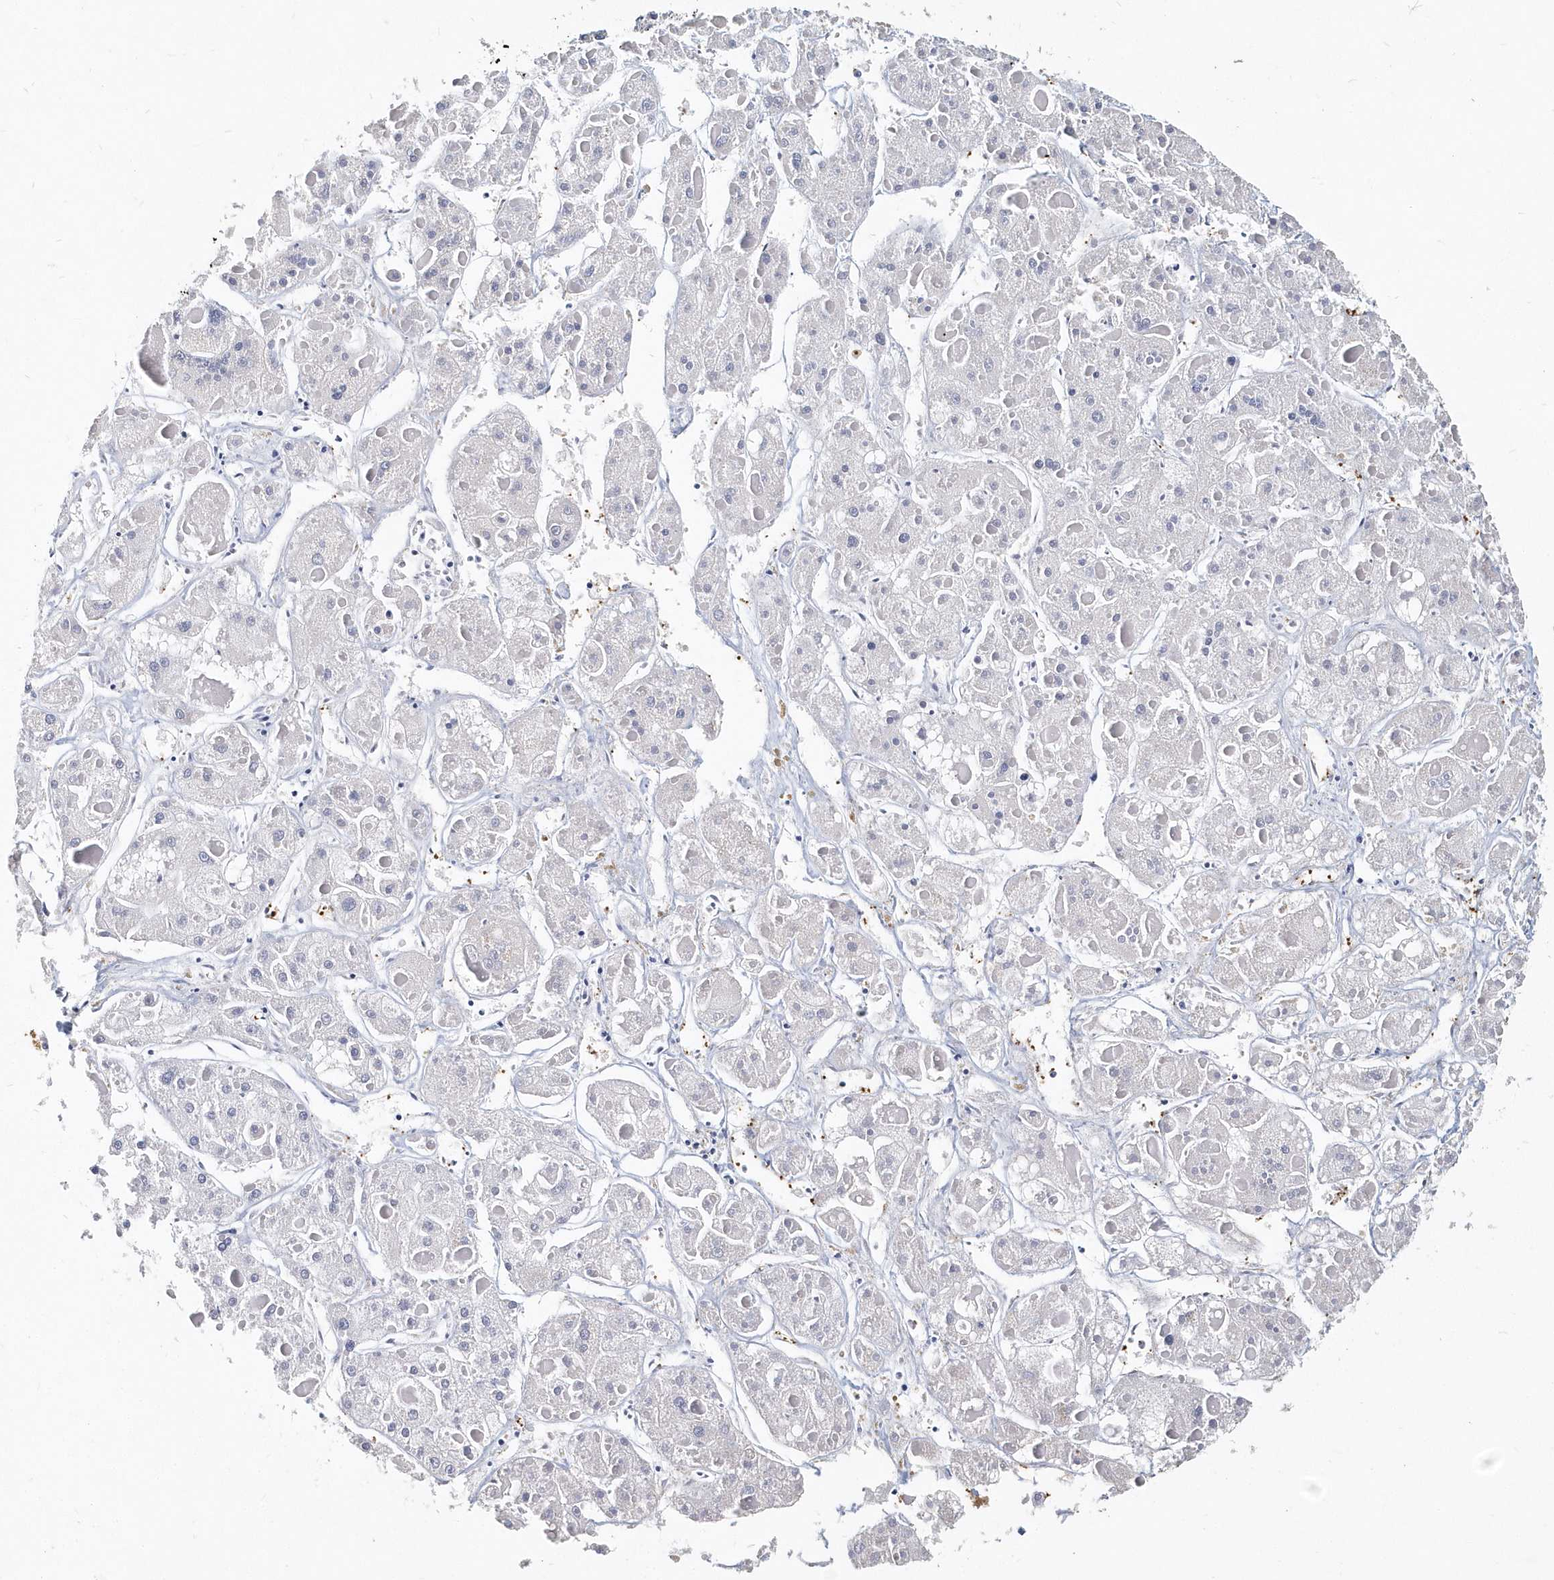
{"staining": {"intensity": "negative", "quantity": "none", "location": "none"}, "tissue": "liver cancer", "cell_type": "Tumor cells", "image_type": "cancer", "snomed": [{"axis": "morphology", "description": "Carcinoma, Hepatocellular, NOS"}, {"axis": "topography", "description": "Liver"}], "caption": "Protein analysis of liver cancer (hepatocellular carcinoma) shows no significant staining in tumor cells.", "gene": "ITGA2B", "patient": {"sex": "female", "age": 73}}